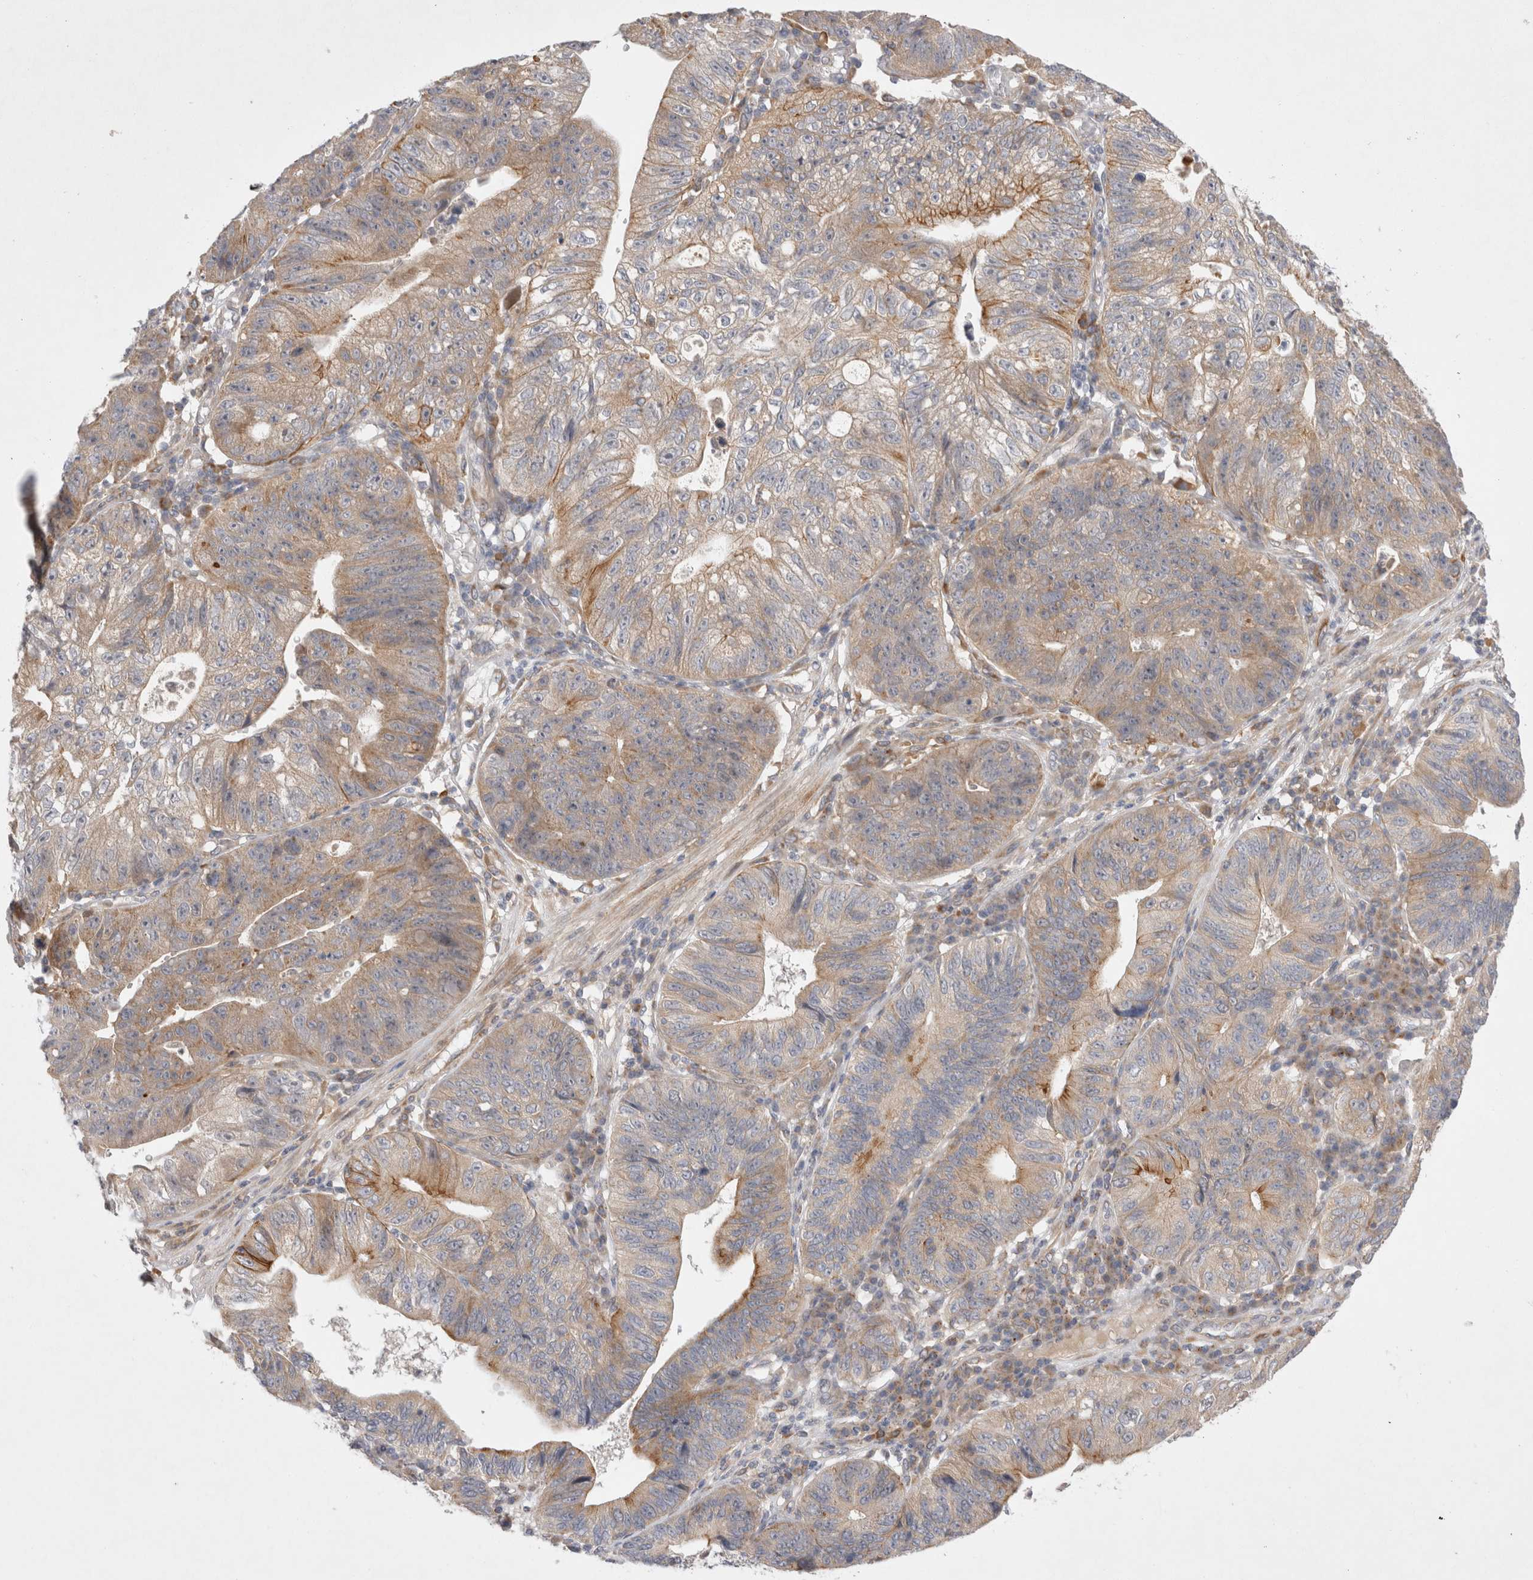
{"staining": {"intensity": "moderate", "quantity": "25%-75%", "location": "cytoplasmic/membranous"}, "tissue": "stomach cancer", "cell_type": "Tumor cells", "image_type": "cancer", "snomed": [{"axis": "morphology", "description": "Adenocarcinoma, NOS"}, {"axis": "topography", "description": "Stomach"}], "caption": "High-power microscopy captured an immunohistochemistry image of stomach adenocarcinoma, revealing moderate cytoplasmic/membranous expression in about 25%-75% of tumor cells. The staining is performed using DAB brown chromogen to label protein expression. The nuclei are counter-stained blue using hematoxylin.", "gene": "NPC1", "patient": {"sex": "male", "age": 59}}